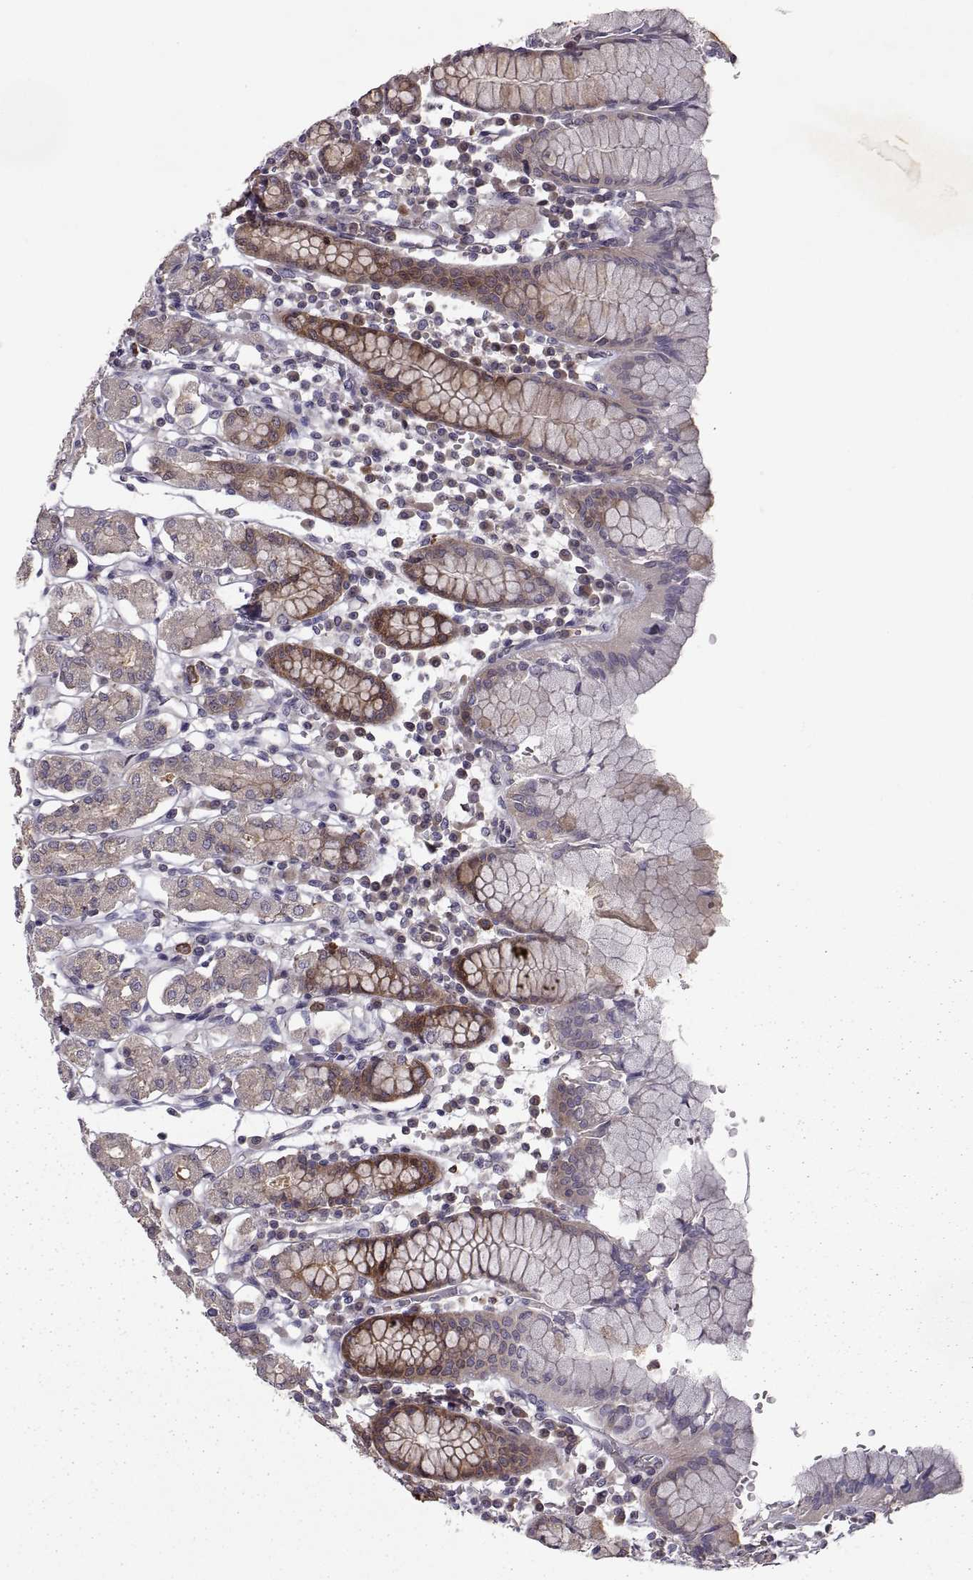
{"staining": {"intensity": "moderate", "quantity": "<25%", "location": "cytoplasmic/membranous"}, "tissue": "stomach", "cell_type": "Glandular cells", "image_type": "normal", "snomed": [{"axis": "morphology", "description": "Normal tissue, NOS"}, {"axis": "topography", "description": "Stomach, upper"}, {"axis": "topography", "description": "Stomach"}], "caption": "Moderate cytoplasmic/membranous expression is appreciated in approximately <25% of glandular cells in unremarkable stomach.", "gene": "RANBP1", "patient": {"sex": "male", "age": 62}}